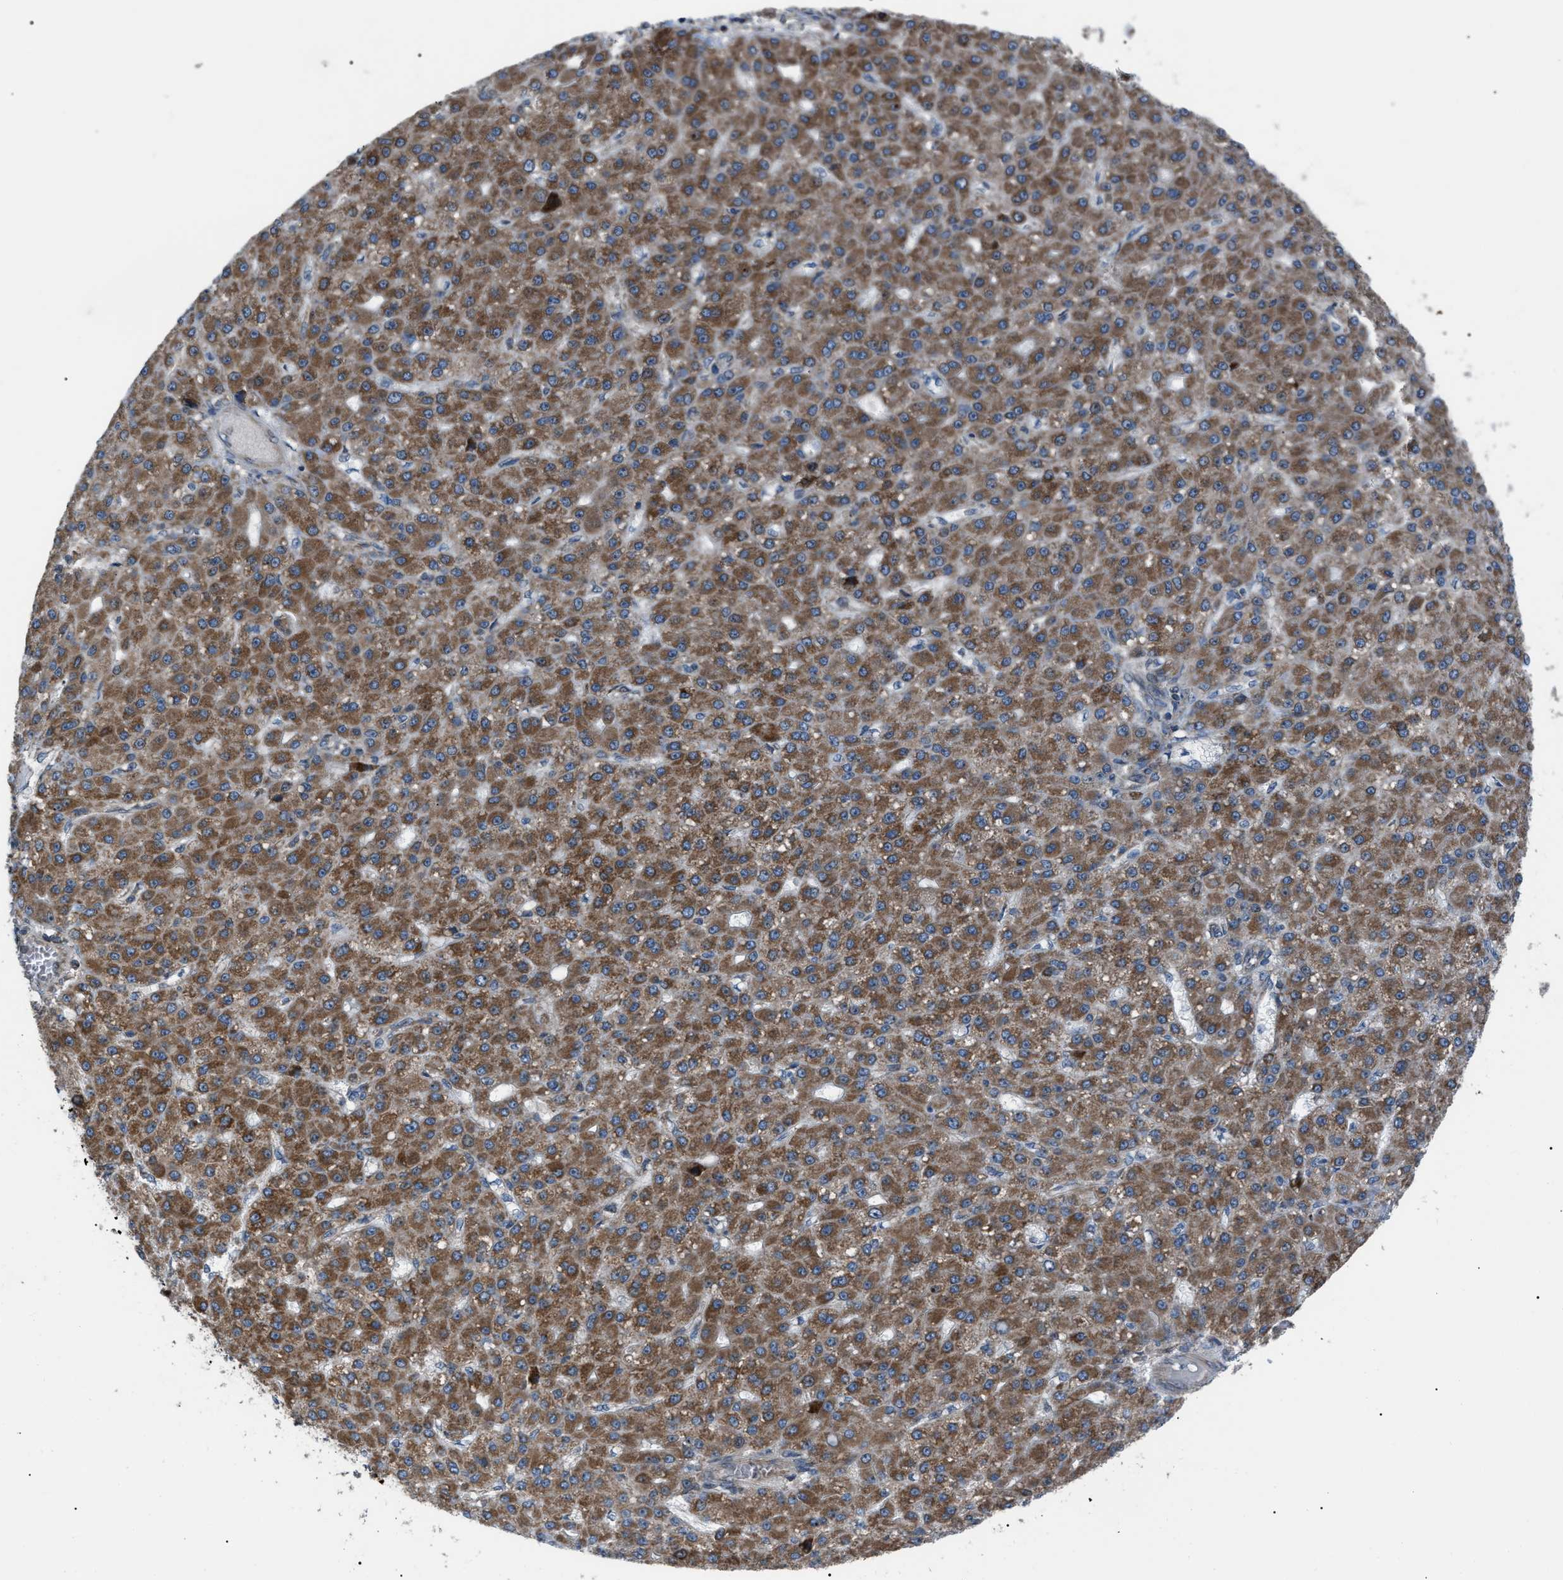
{"staining": {"intensity": "moderate", "quantity": ">75%", "location": "cytoplasmic/membranous"}, "tissue": "liver cancer", "cell_type": "Tumor cells", "image_type": "cancer", "snomed": [{"axis": "morphology", "description": "Carcinoma, Hepatocellular, NOS"}, {"axis": "topography", "description": "Liver"}], "caption": "This is a photomicrograph of immunohistochemistry staining of hepatocellular carcinoma (liver), which shows moderate staining in the cytoplasmic/membranous of tumor cells.", "gene": "AGO2", "patient": {"sex": "male", "age": 67}}